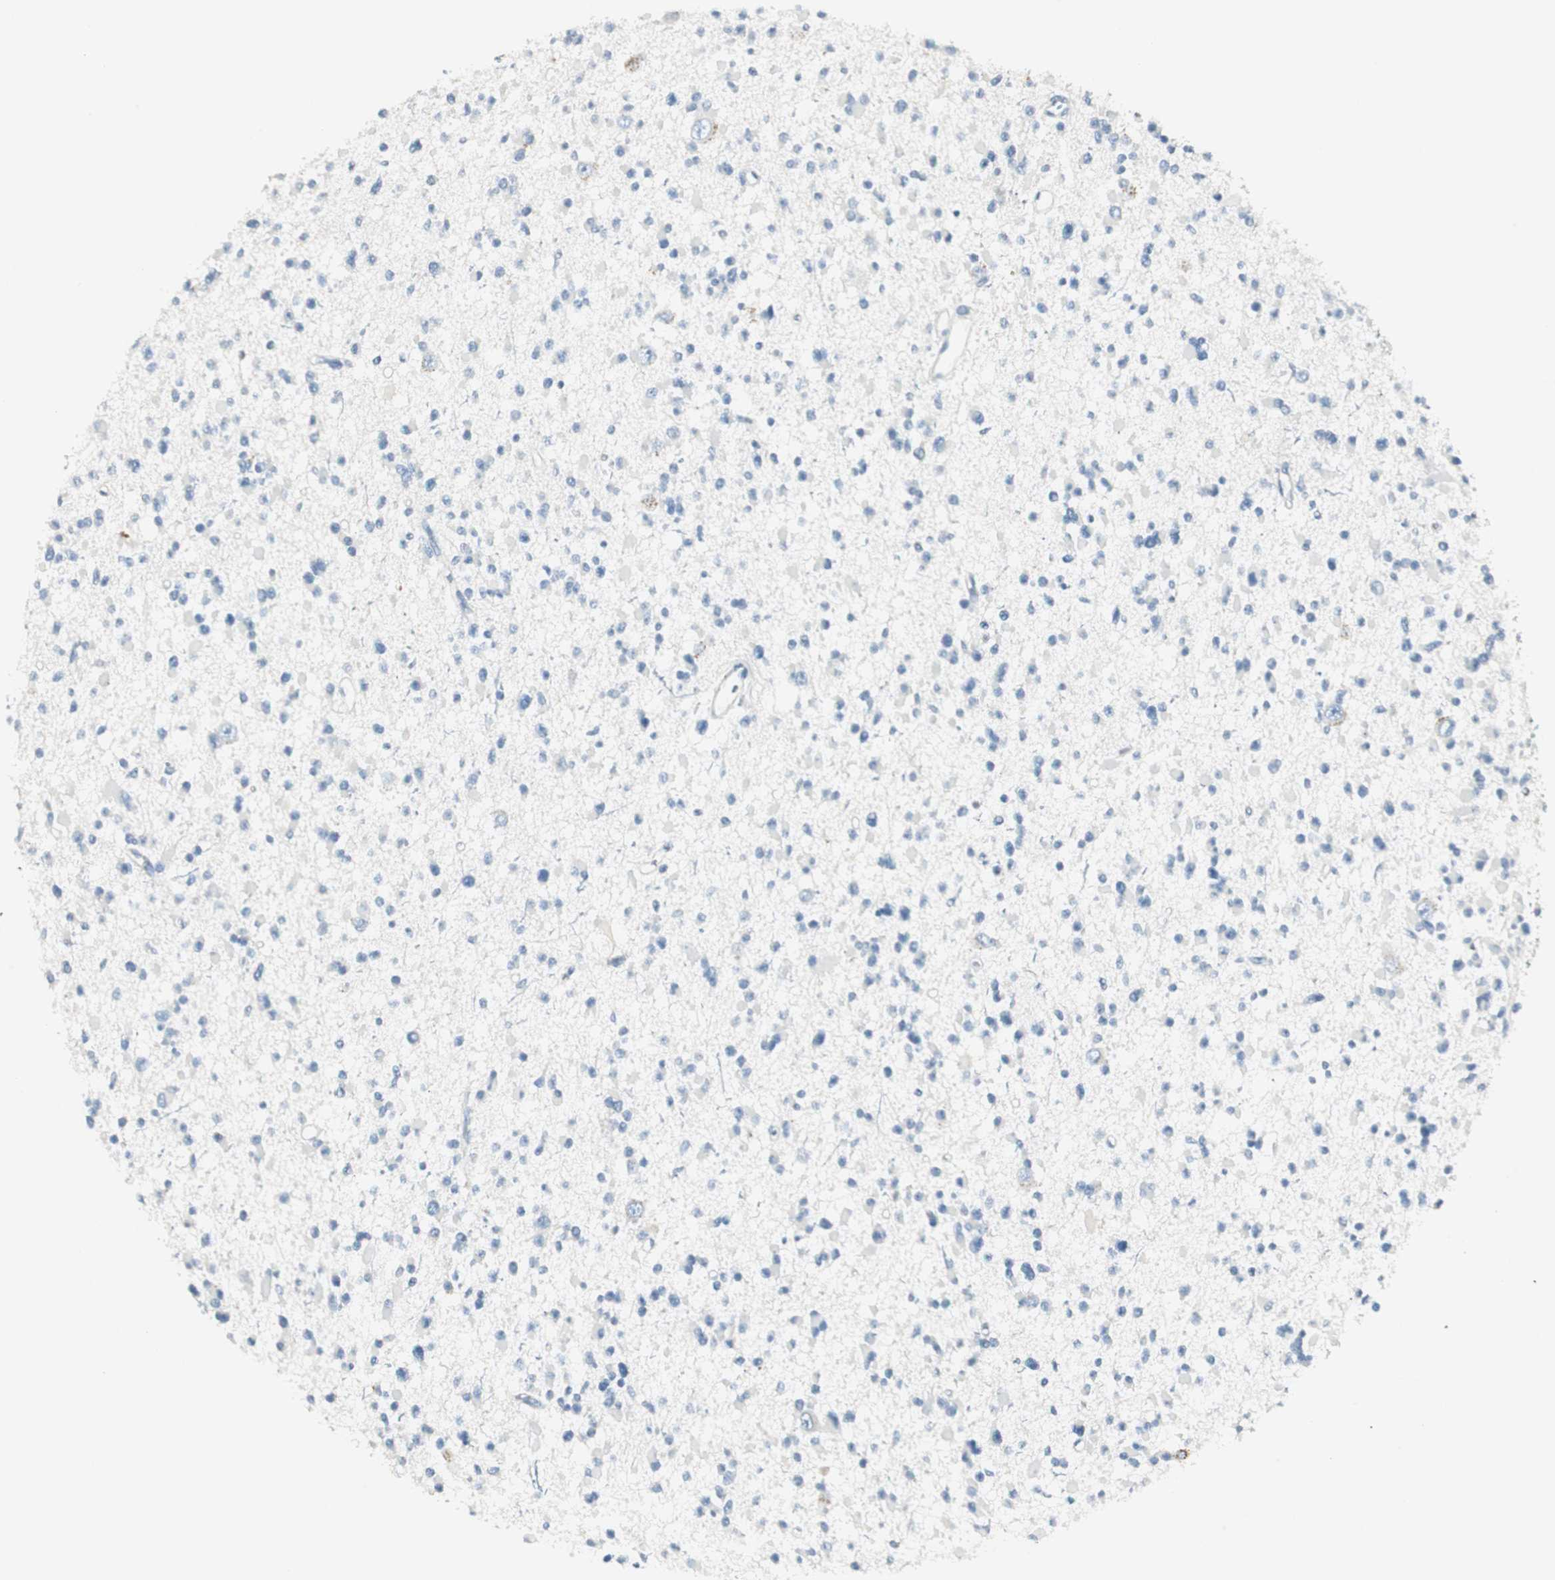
{"staining": {"intensity": "negative", "quantity": "none", "location": "none"}, "tissue": "glioma", "cell_type": "Tumor cells", "image_type": "cancer", "snomed": [{"axis": "morphology", "description": "Glioma, malignant, Low grade"}, {"axis": "topography", "description": "Brain"}], "caption": "This micrograph is of glioma stained with immunohistochemistry (IHC) to label a protein in brown with the nuclei are counter-stained blue. There is no staining in tumor cells.", "gene": "LRP2", "patient": {"sex": "female", "age": 22}}